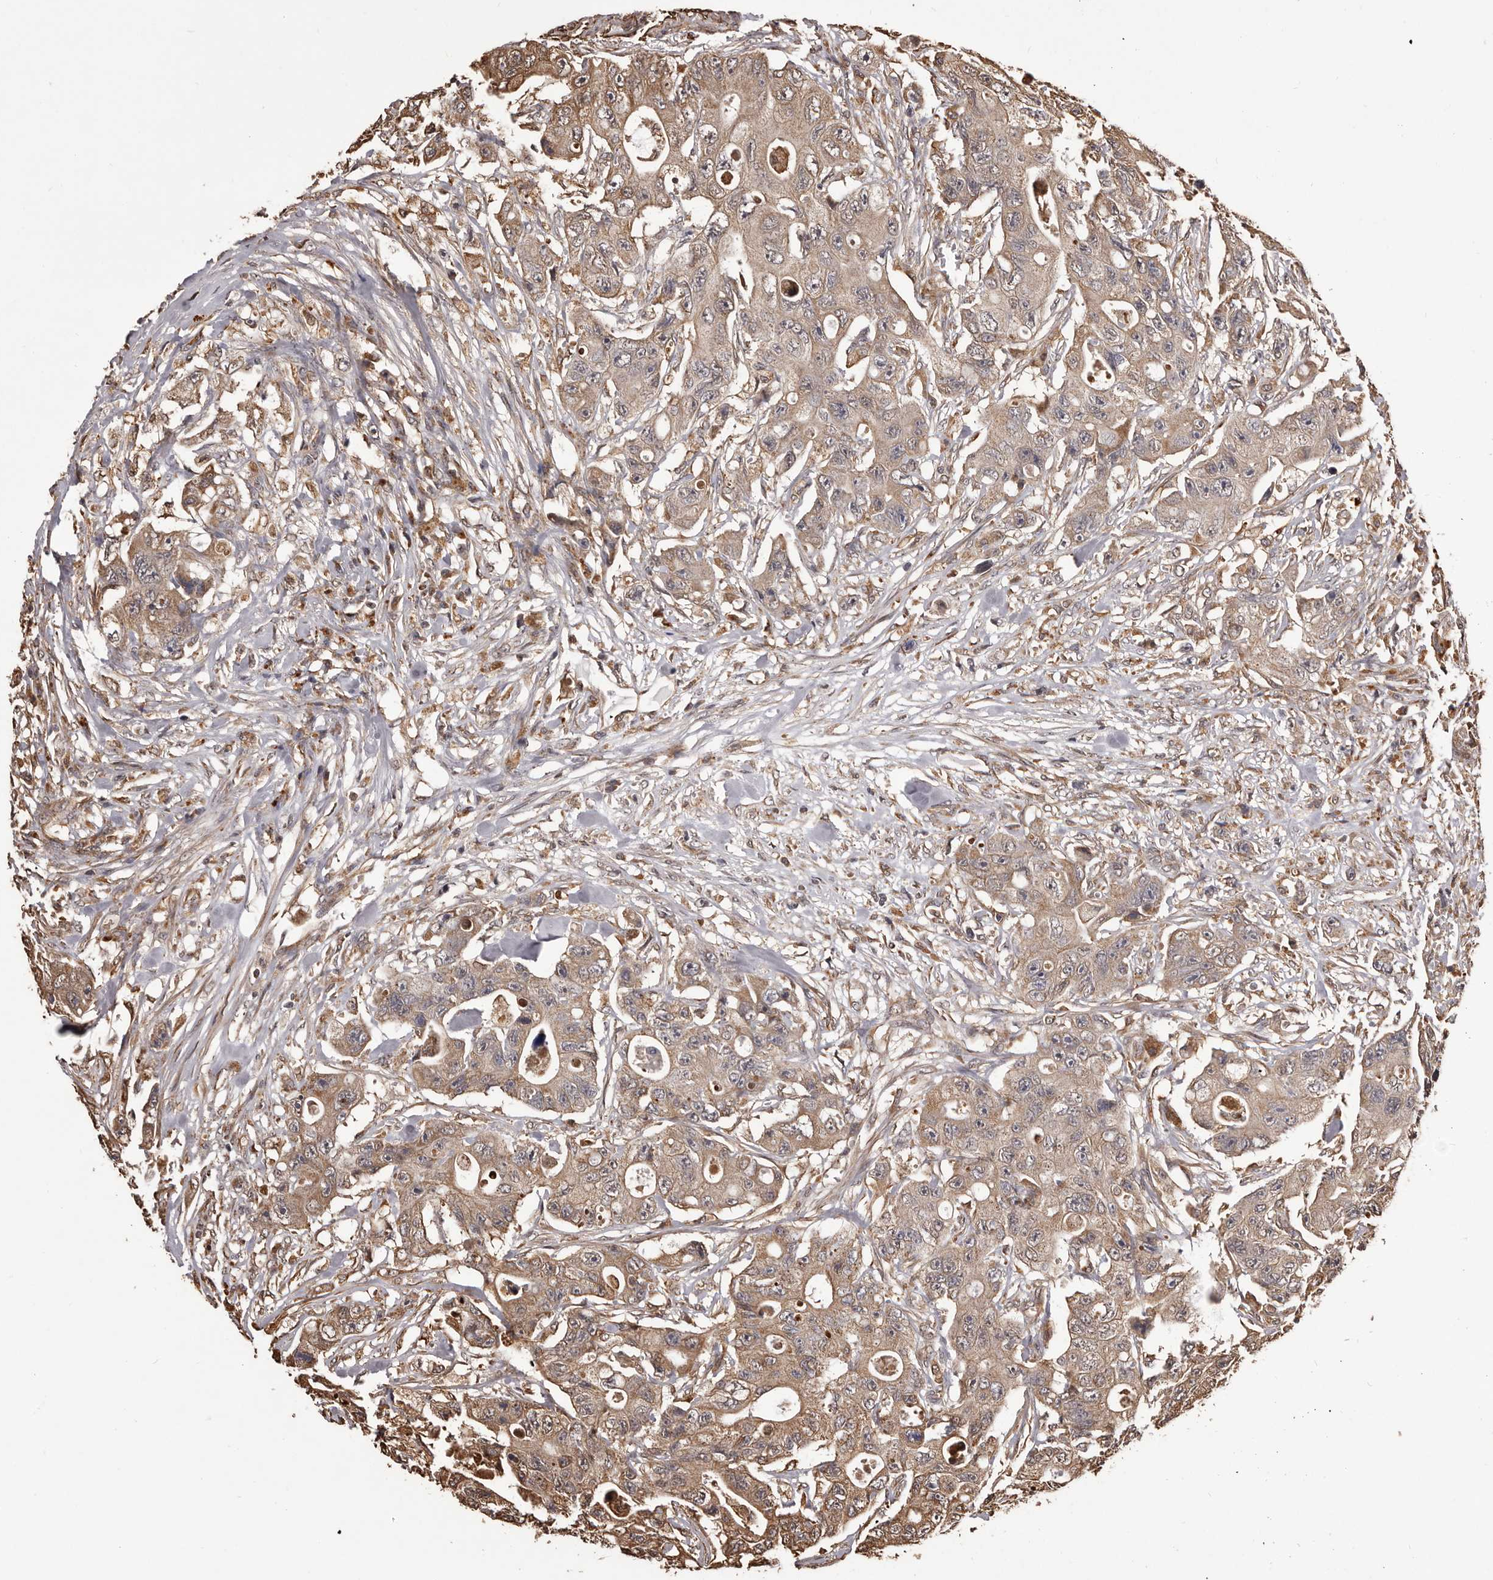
{"staining": {"intensity": "weak", "quantity": ">75%", "location": "cytoplasmic/membranous"}, "tissue": "colorectal cancer", "cell_type": "Tumor cells", "image_type": "cancer", "snomed": [{"axis": "morphology", "description": "Adenocarcinoma, NOS"}, {"axis": "topography", "description": "Colon"}], "caption": "This photomicrograph shows IHC staining of human adenocarcinoma (colorectal), with low weak cytoplasmic/membranous positivity in about >75% of tumor cells.", "gene": "ALPK1", "patient": {"sex": "female", "age": 46}}